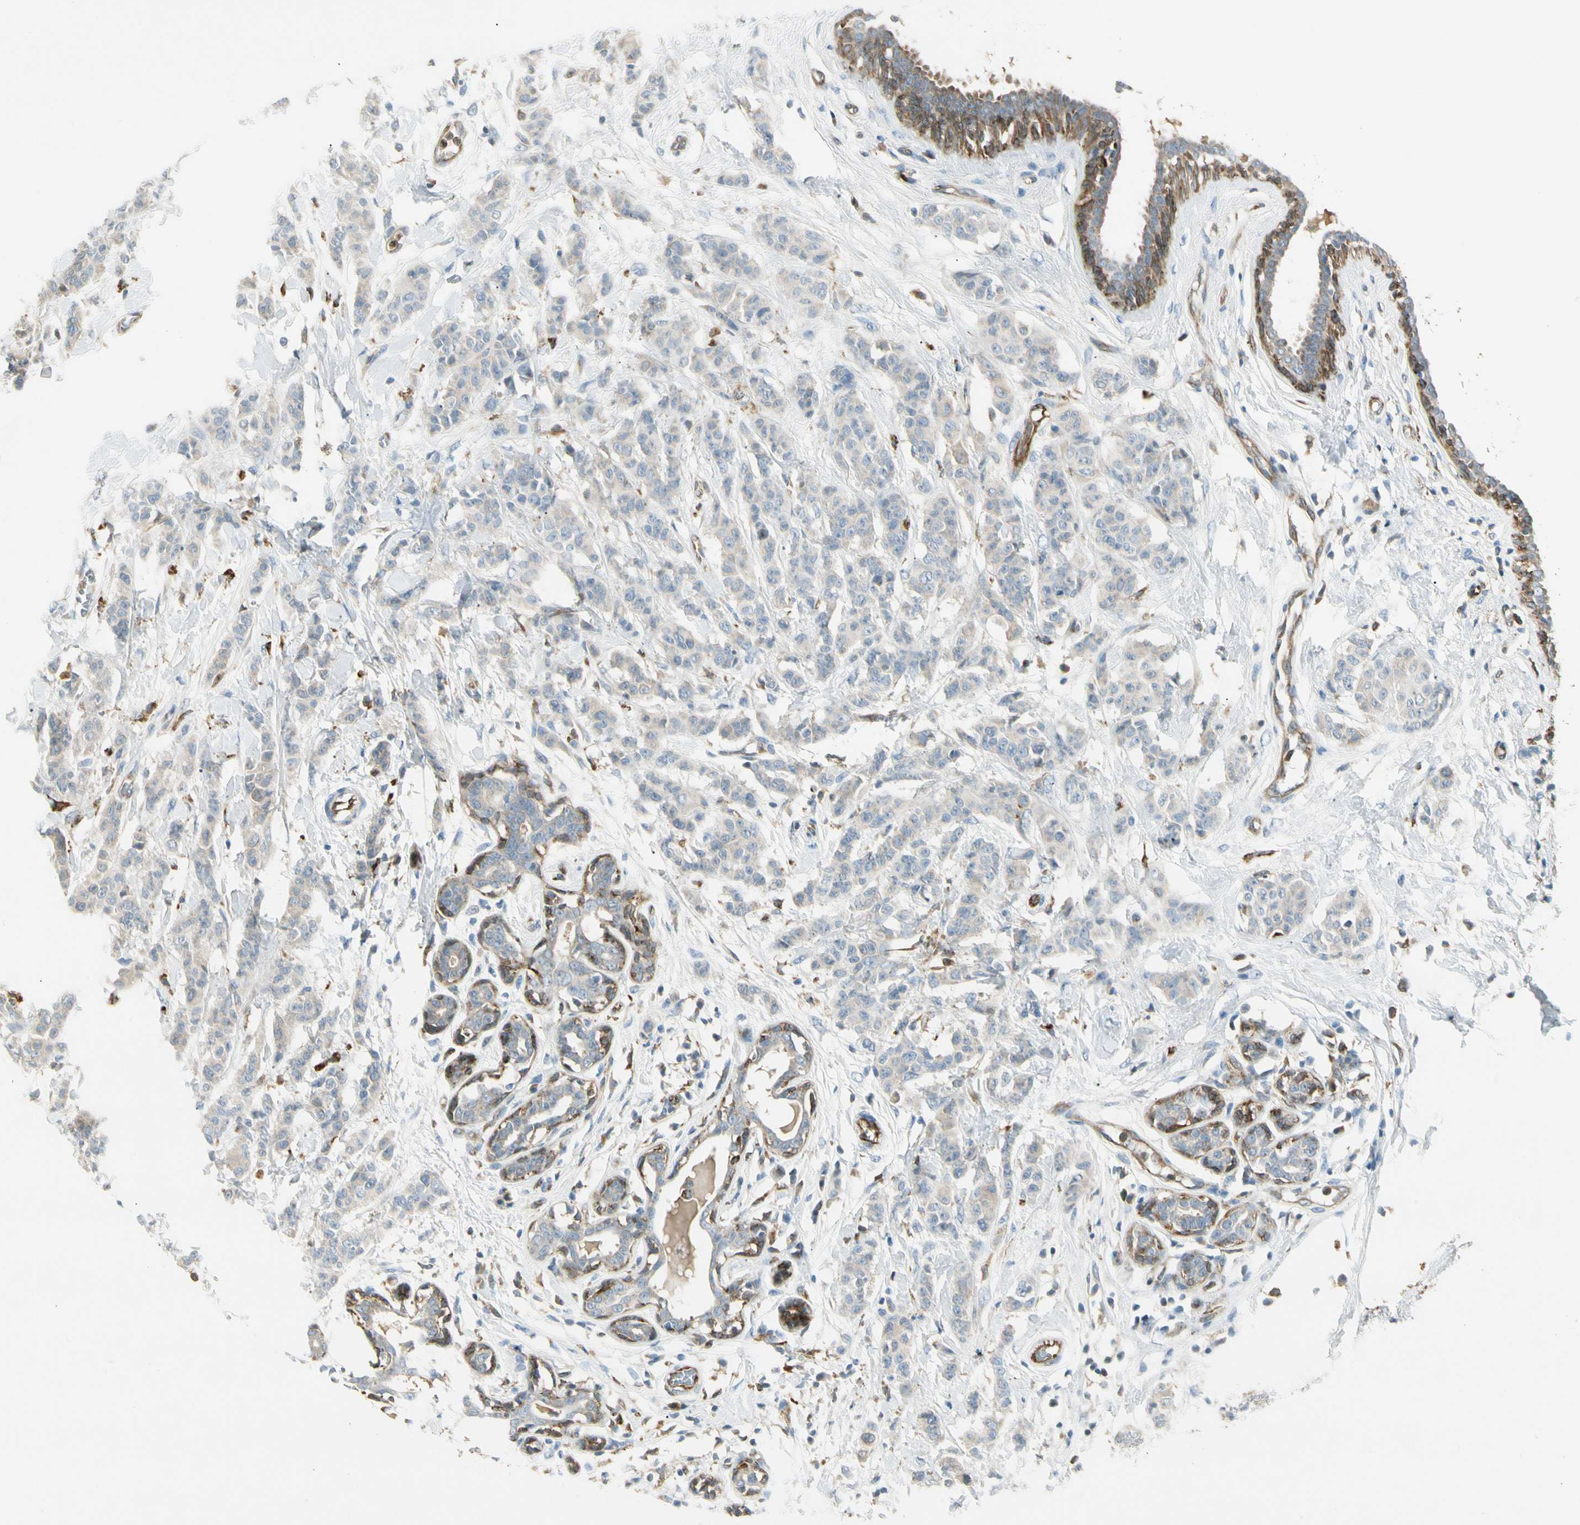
{"staining": {"intensity": "weak", "quantity": "<25%", "location": "cytoplasmic/membranous"}, "tissue": "breast cancer", "cell_type": "Tumor cells", "image_type": "cancer", "snomed": [{"axis": "morphology", "description": "Normal tissue, NOS"}, {"axis": "morphology", "description": "Duct carcinoma"}, {"axis": "topography", "description": "Breast"}], "caption": "Micrograph shows no significant protein expression in tumor cells of breast cancer (infiltrating ductal carcinoma).", "gene": "LPCAT2", "patient": {"sex": "female", "age": 40}}